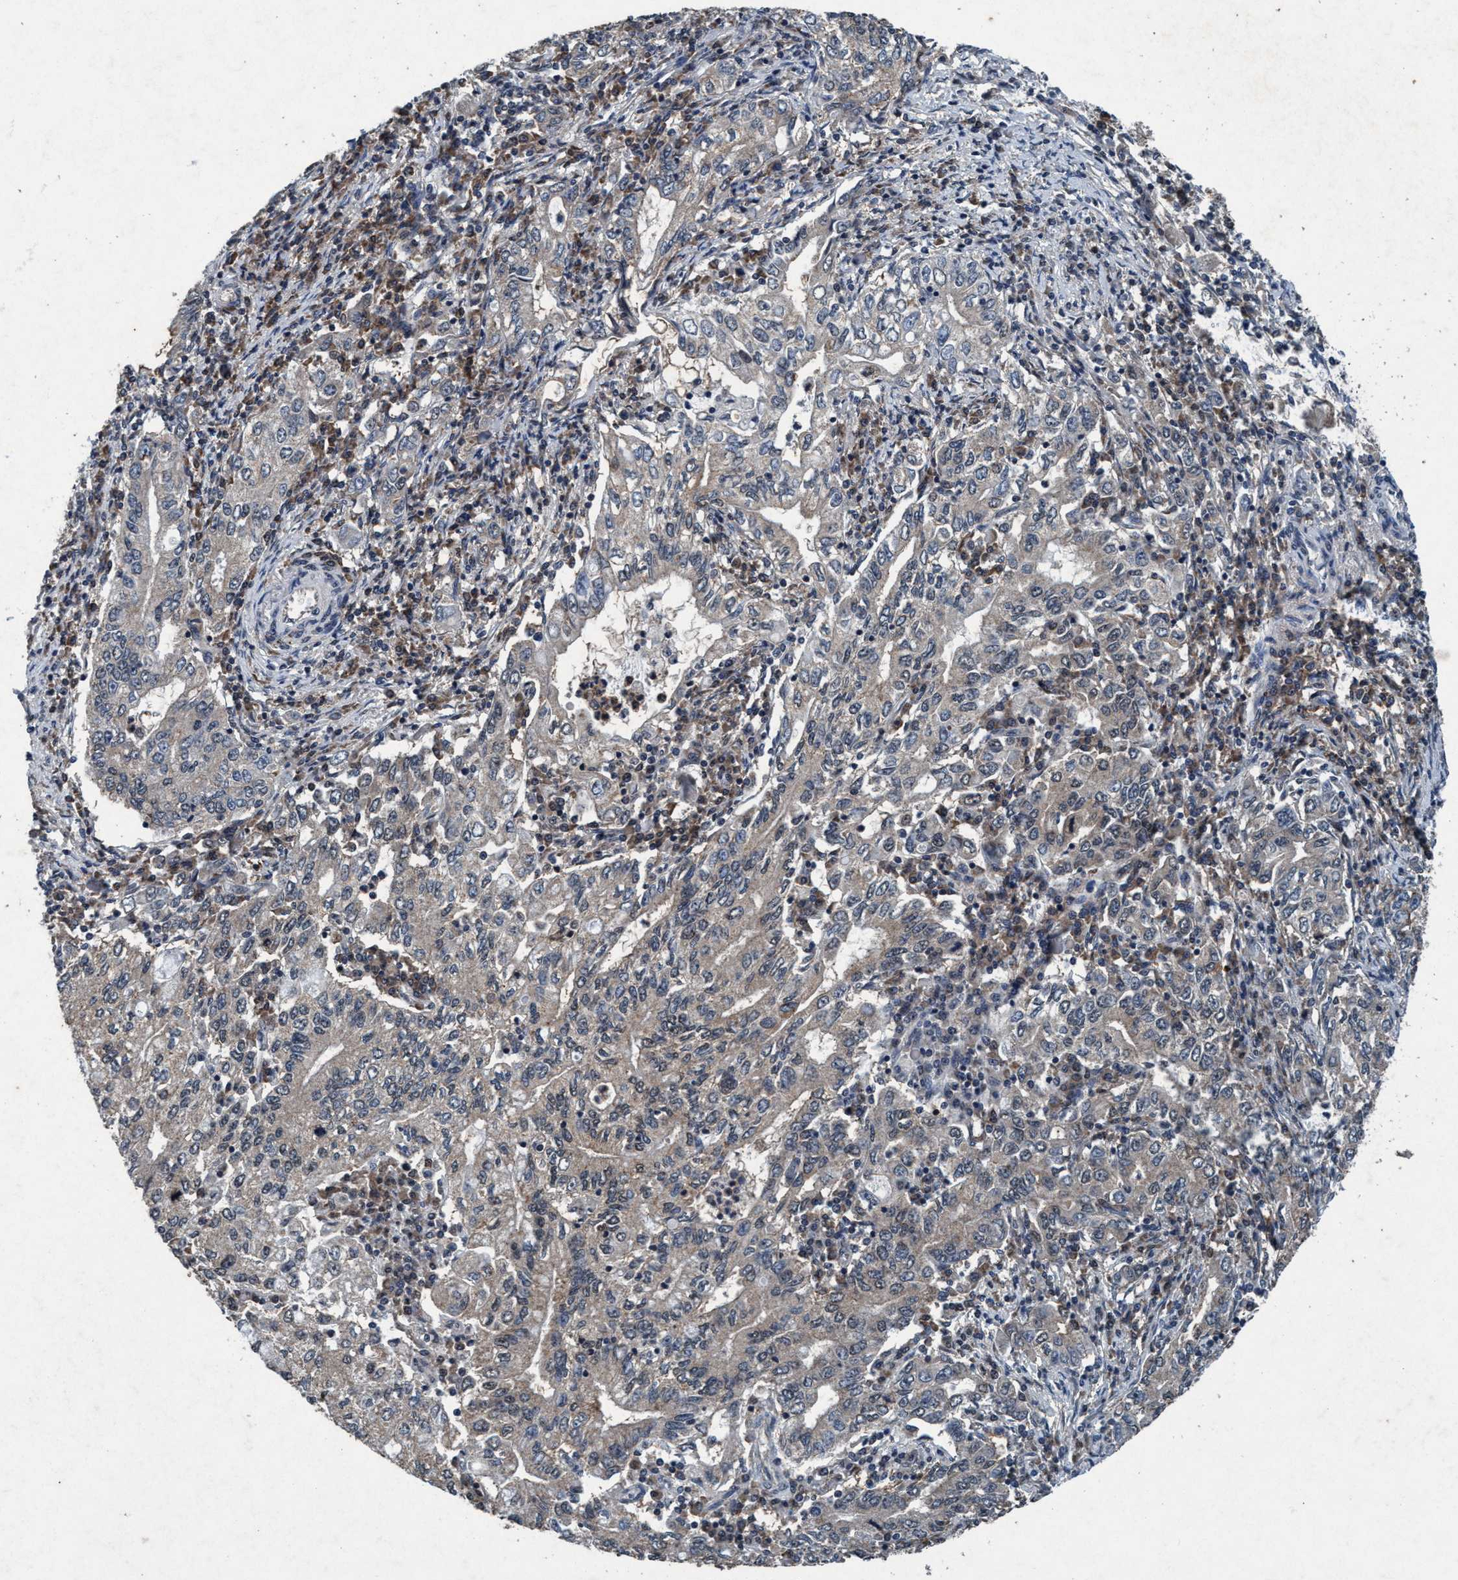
{"staining": {"intensity": "weak", "quantity": "<25%", "location": "cytoplasmic/membranous"}, "tissue": "stomach cancer", "cell_type": "Tumor cells", "image_type": "cancer", "snomed": [{"axis": "morphology", "description": "Adenocarcinoma, NOS"}, {"axis": "topography", "description": "Stomach, lower"}], "caption": "Protein analysis of stomach adenocarcinoma displays no significant positivity in tumor cells.", "gene": "AKT1S1", "patient": {"sex": "female", "age": 72}}